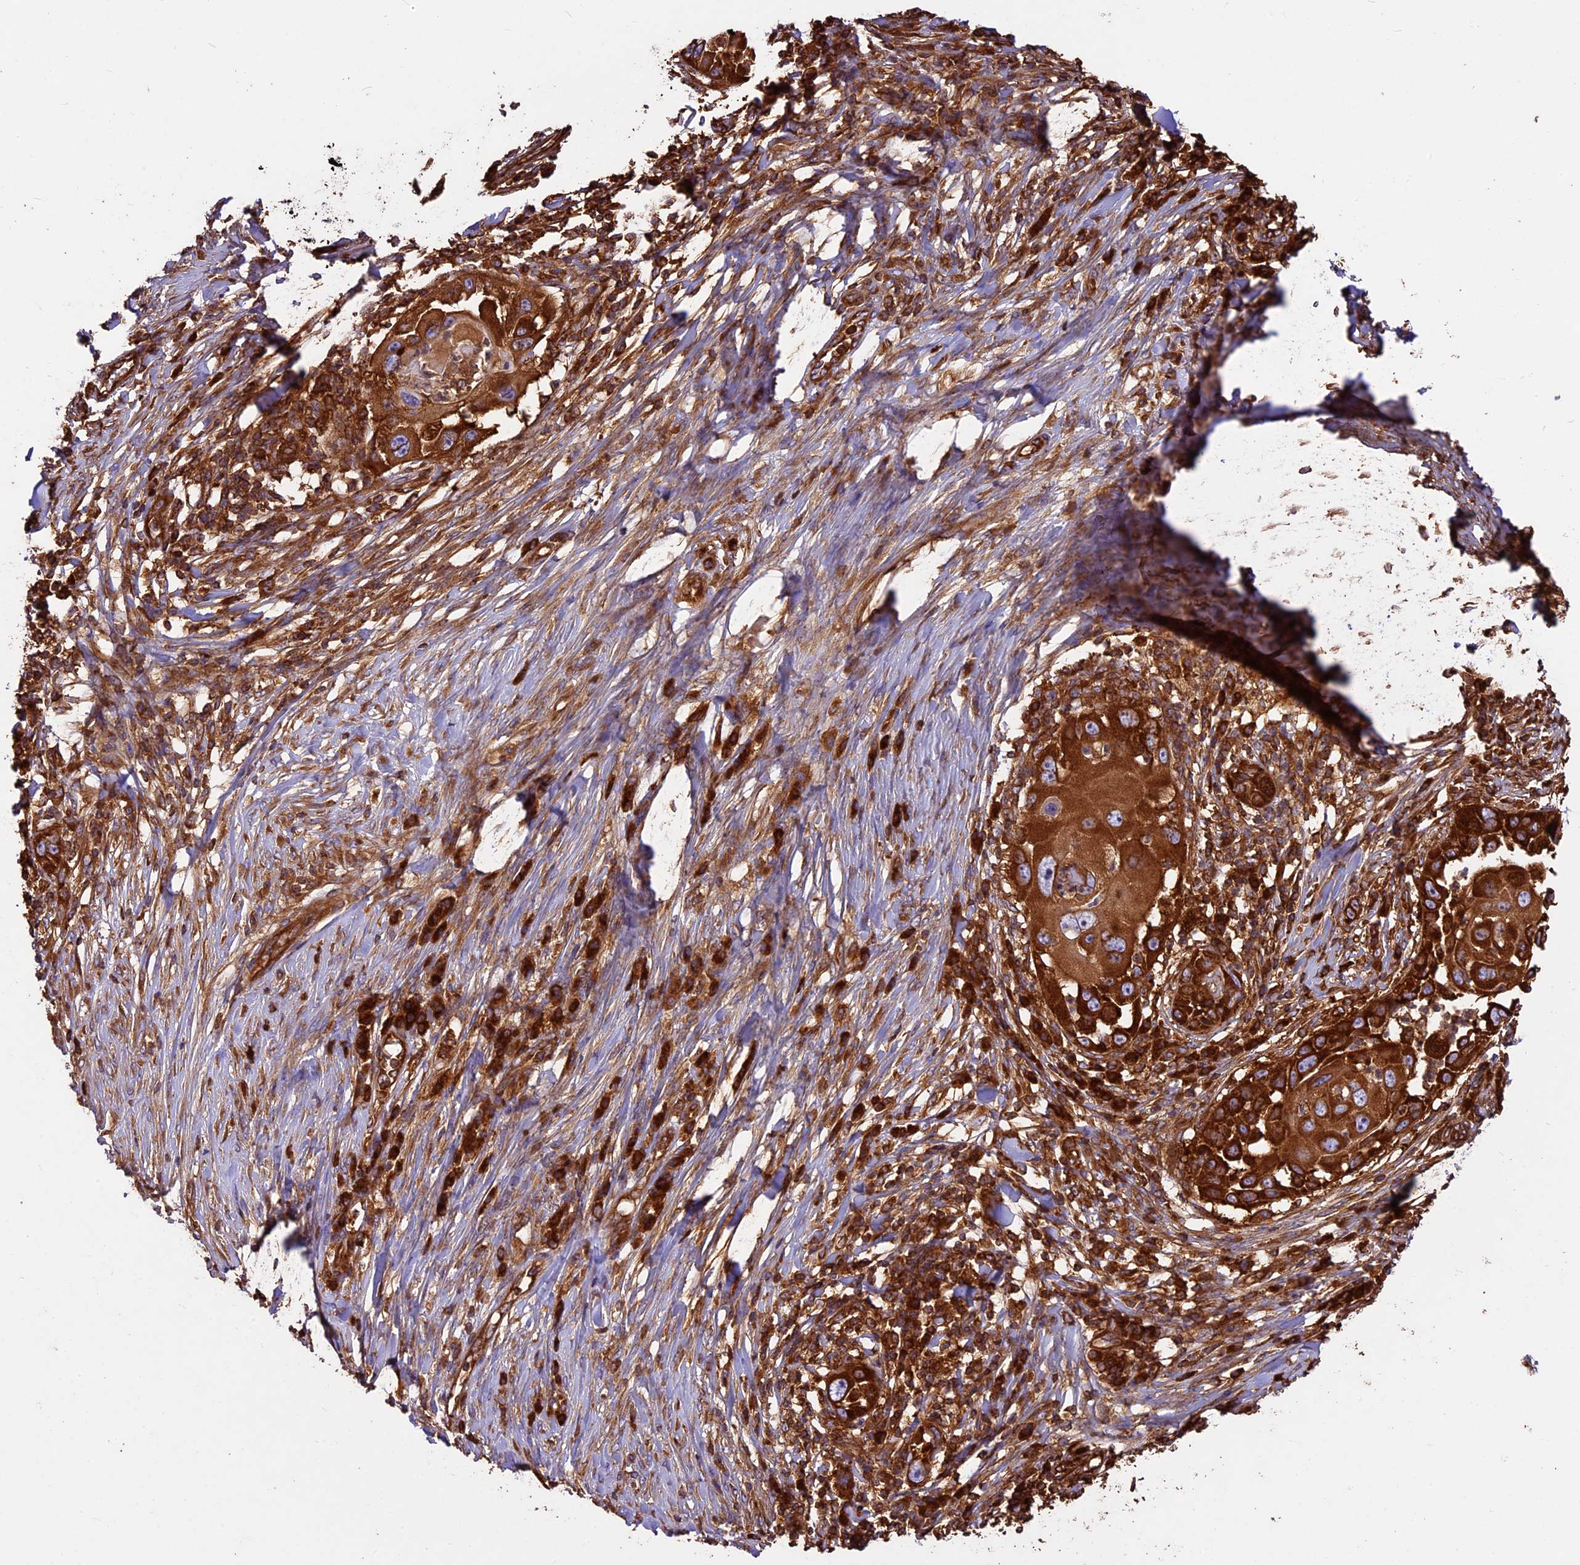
{"staining": {"intensity": "strong", "quantity": ">75%", "location": "cytoplasmic/membranous"}, "tissue": "skin cancer", "cell_type": "Tumor cells", "image_type": "cancer", "snomed": [{"axis": "morphology", "description": "Squamous cell carcinoma, NOS"}, {"axis": "topography", "description": "Skin"}], "caption": "Immunohistochemical staining of skin cancer reveals high levels of strong cytoplasmic/membranous expression in approximately >75% of tumor cells.", "gene": "KARS1", "patient": {"sex": "female", "age": 44}}